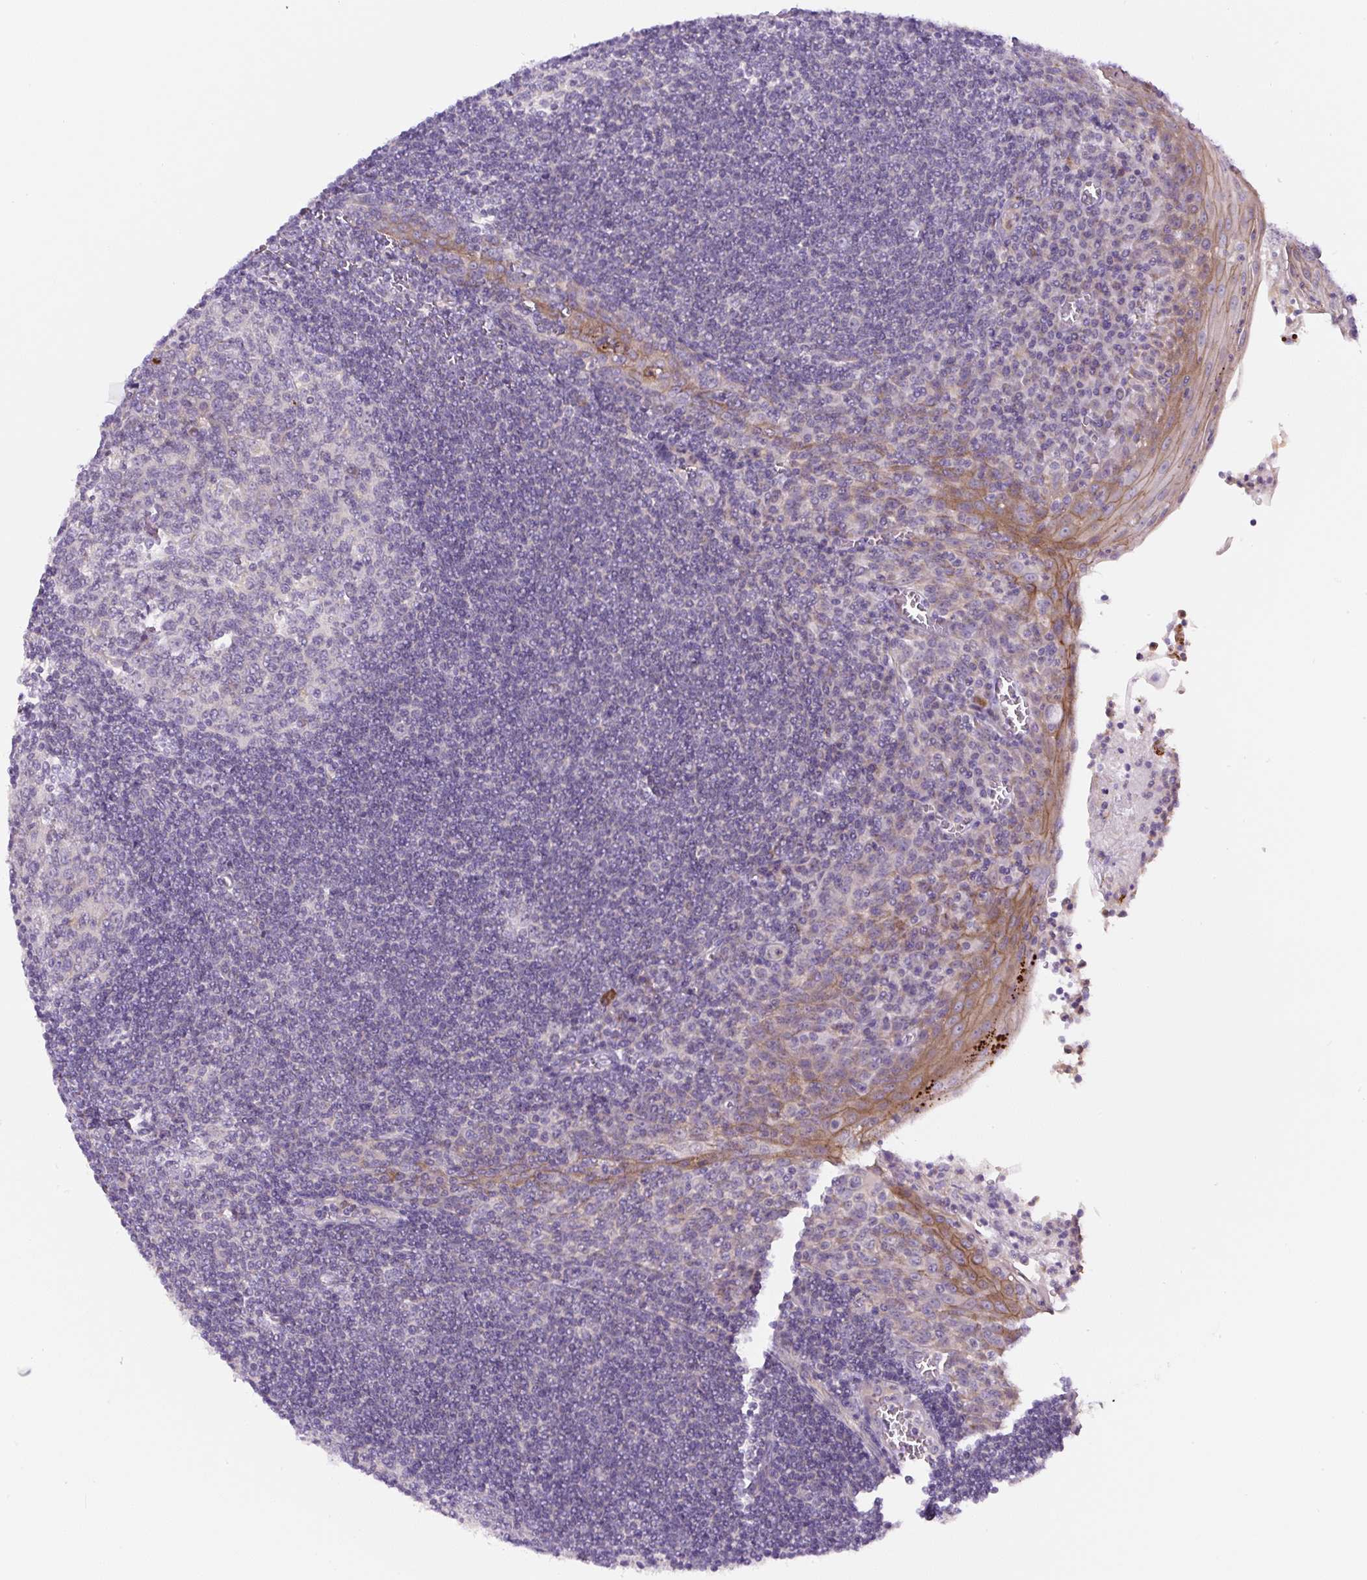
{"staining": {"intensity": "negative", "quantity": "none", "location": "none"}, "tissue": "tonsil", "cell_type": "Germinal center cells", "image_type": "normal", "snomed": [{"axis": "morphology", "description": "Normal tissue, NOS"}, {"axis": "topography", "description": "Tonsil"}], "caption": "IHC photomicrograph of unremarkable tonsil: tonsil stained with DAB (3,3'-diaminobenzidine) demonstrates no significant protein positivity in germinal center cells. (Stains: DAB (3,3'-diaminobenzidine) IHC with hematoxylin counter stain, Microscopy: brightfield microscopy at high magnification).", "gene": "HPS4", "patient": {"sex": "male", "age": 27}}